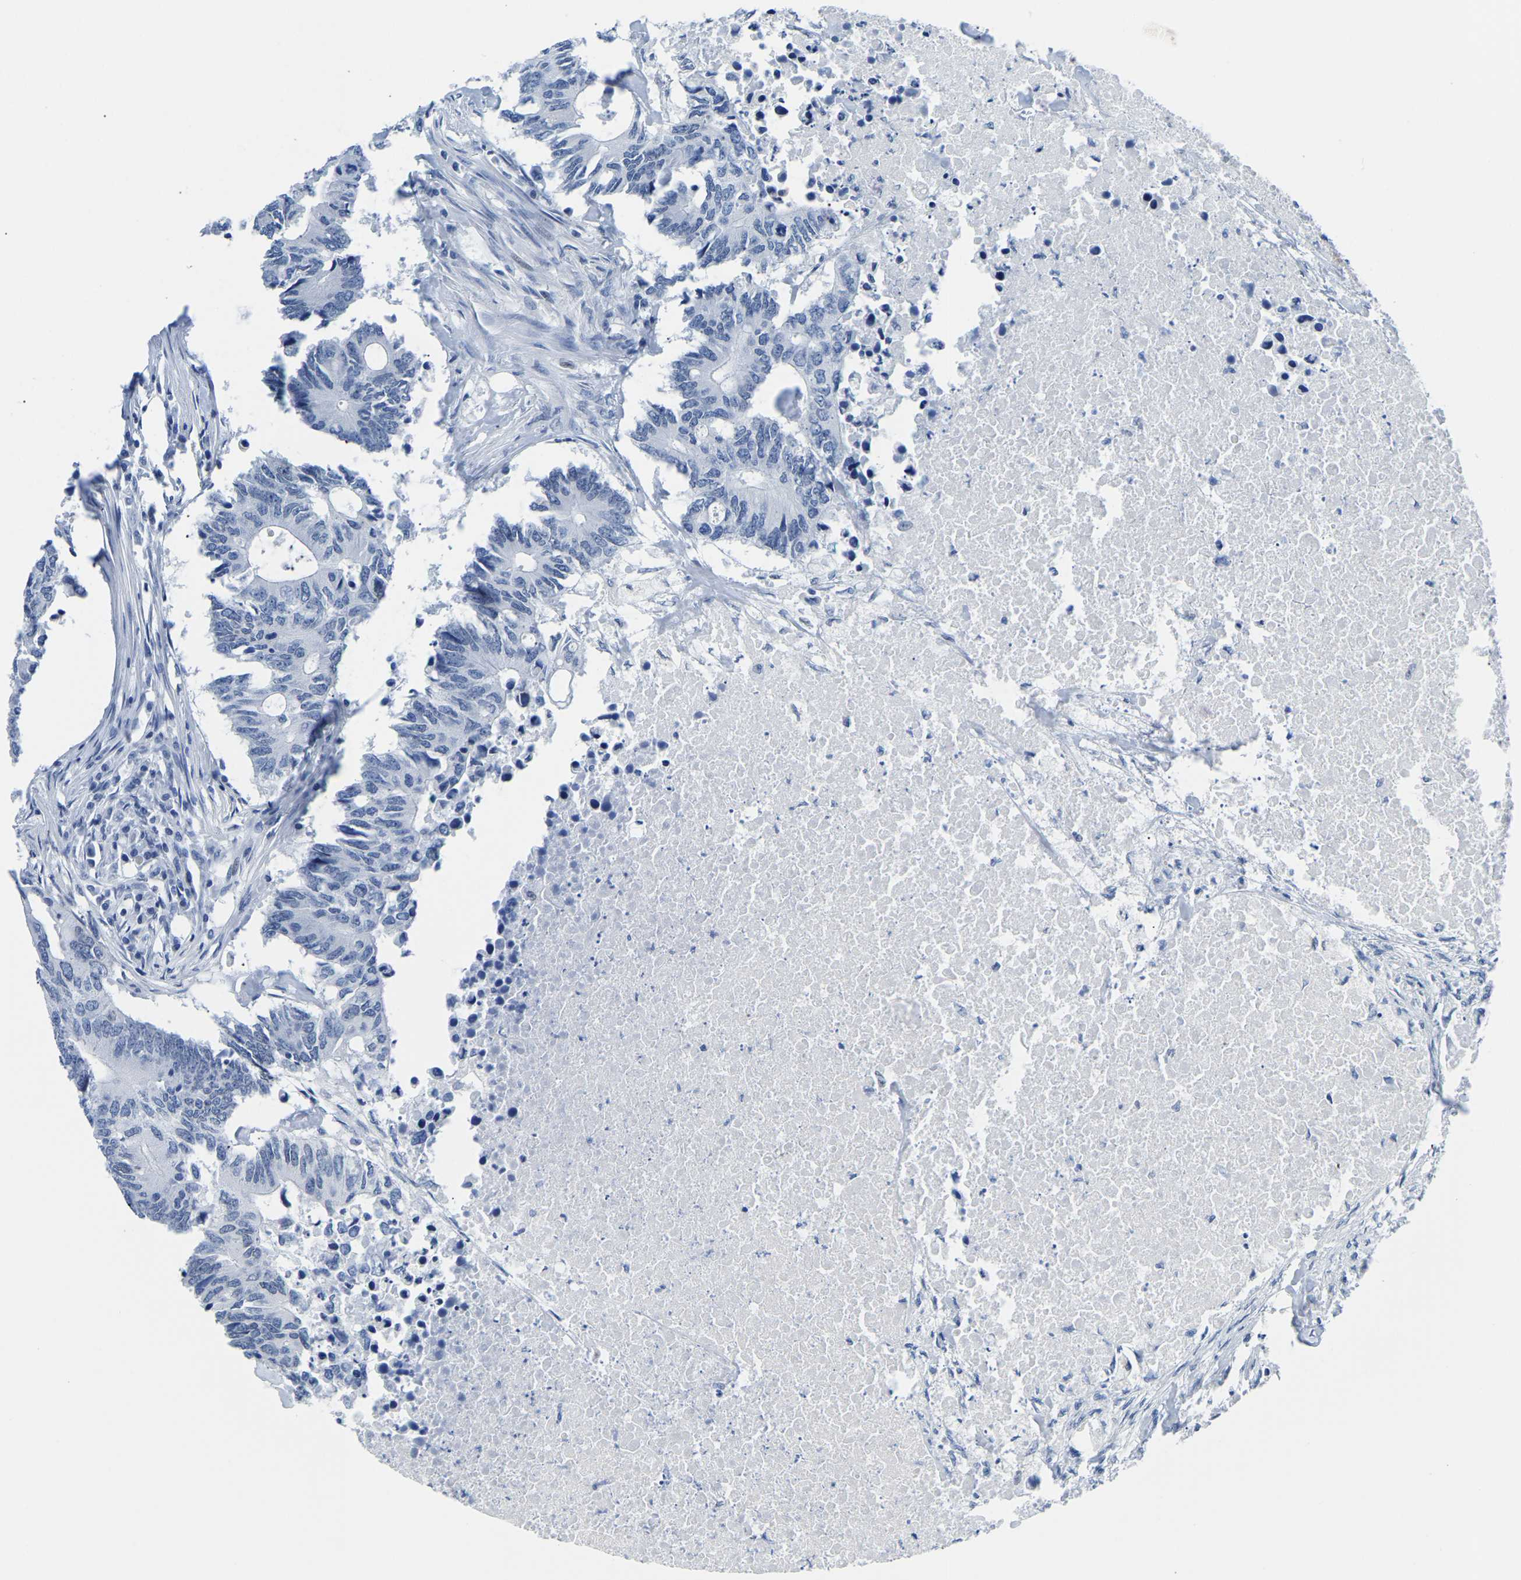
{"staining": {"intensity": "negative", "quantity": "none", "location": "none"}, "tissue": "colorectal cancer", "cell_type": "Tumor cells", "image_type": "cancer", "snomed": [{"axis": "morphology", "description": "Adenocarcinoma, NOS"}, {"axis": "topography", "description": "Colon"}], "caption": "Tumor cells show no significant expression in colorectal cancer. (DAB (3,3'-diaminobenzidine) IHC visualized using brightfield microscopy, high magnification).", "gene": "UPK3A", "patient": {"sex": "male", "age": 71}}